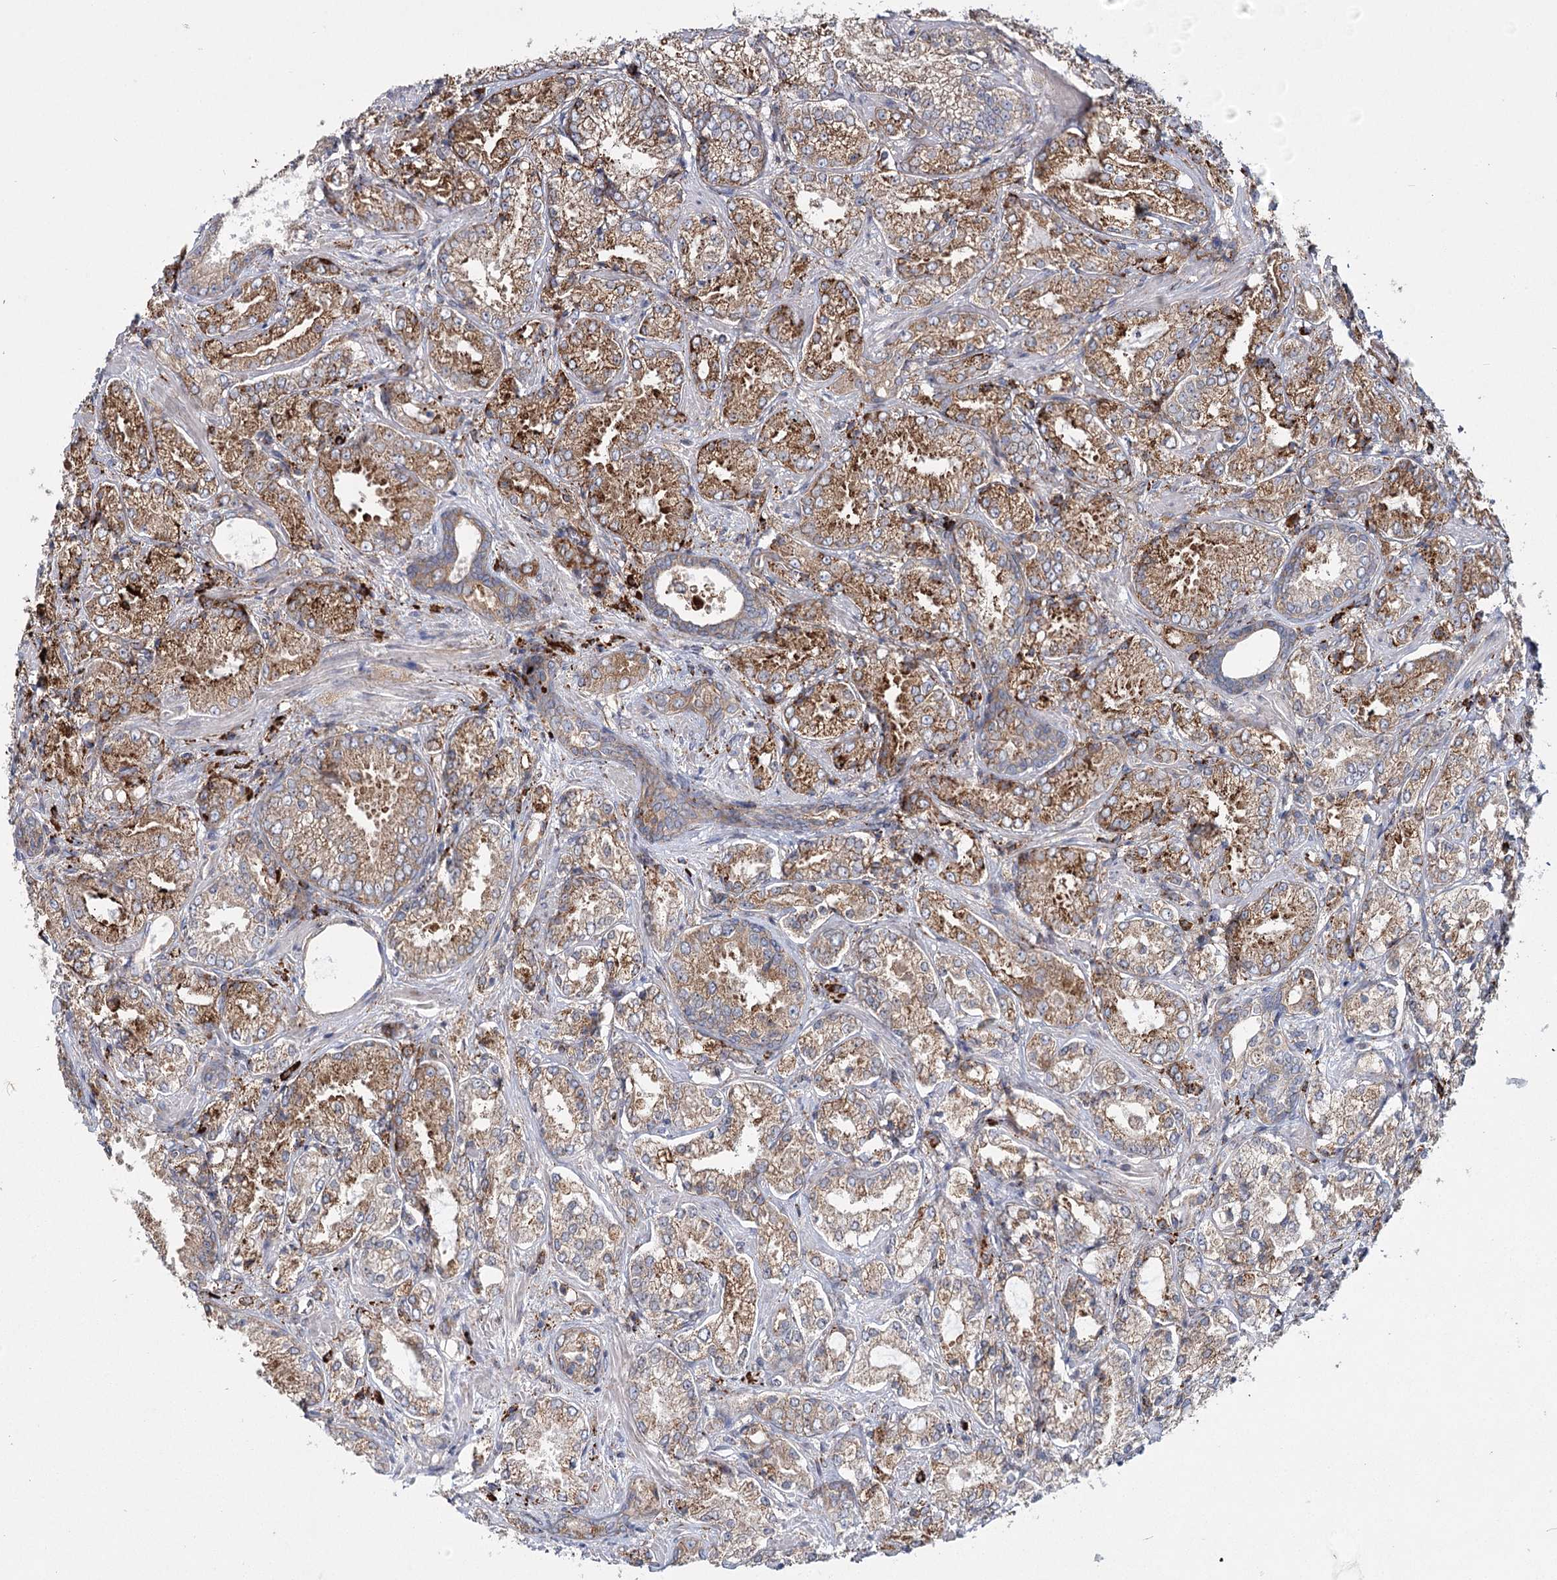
{"staining": {"intensity": "moderate", "quantity": ">75%", "location": "cytoplasmic/membranous"}, "tissue": "prostate cancer", "cell_type": "Tumor cells", "image_type": "cancer", "snomed": [{"axis": "morphology", "description": "Adenocarcinoma, Low grade"}, {"axis": "topography", "description": "Prostate"}], "caption": "Tumor cells demonstrate moderate cytoplasmic/membranous positivity in approximately >75% of cells in prostate cancer.", "gene": "POGLUT1", "patient": {"sex": "male", "age": 74}}